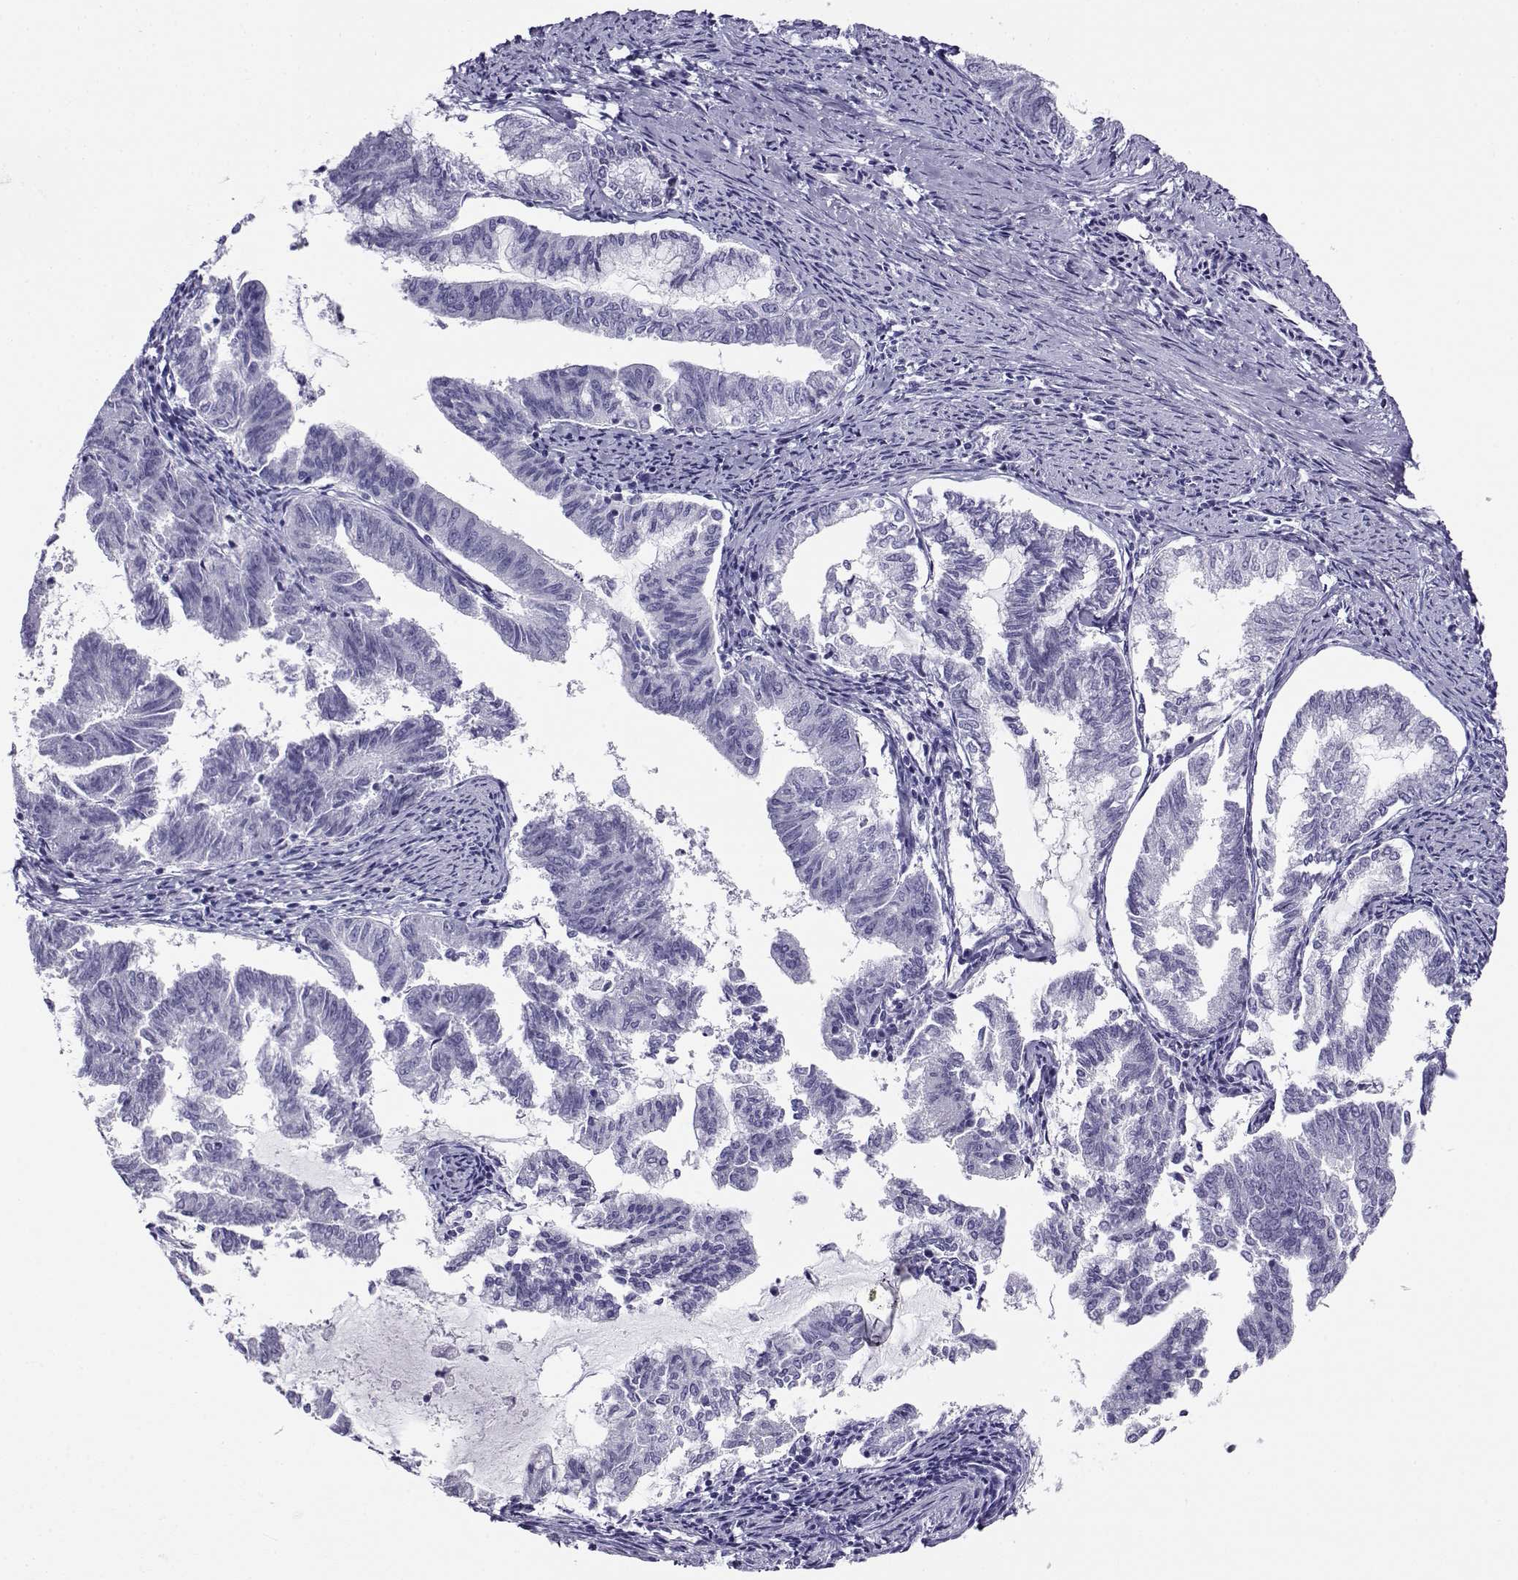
{"staining": {"intensity": "negative", "quantity": "none", "location": "none"}, "tissue": "endometrial cancer", "cell_type": "Tumor cells", "image_type": "cancer", "snomed": [{"axis": "morphology", "description": "Adenocarcinoma, NOS"}, {"axis": "topography", "description": "Endometrium"}], "caption": "Tumor cells are negative for protein expression in human endometrial cancer.", "gene": "CABS1", "patient": {"sex": "female", "age": 79}}